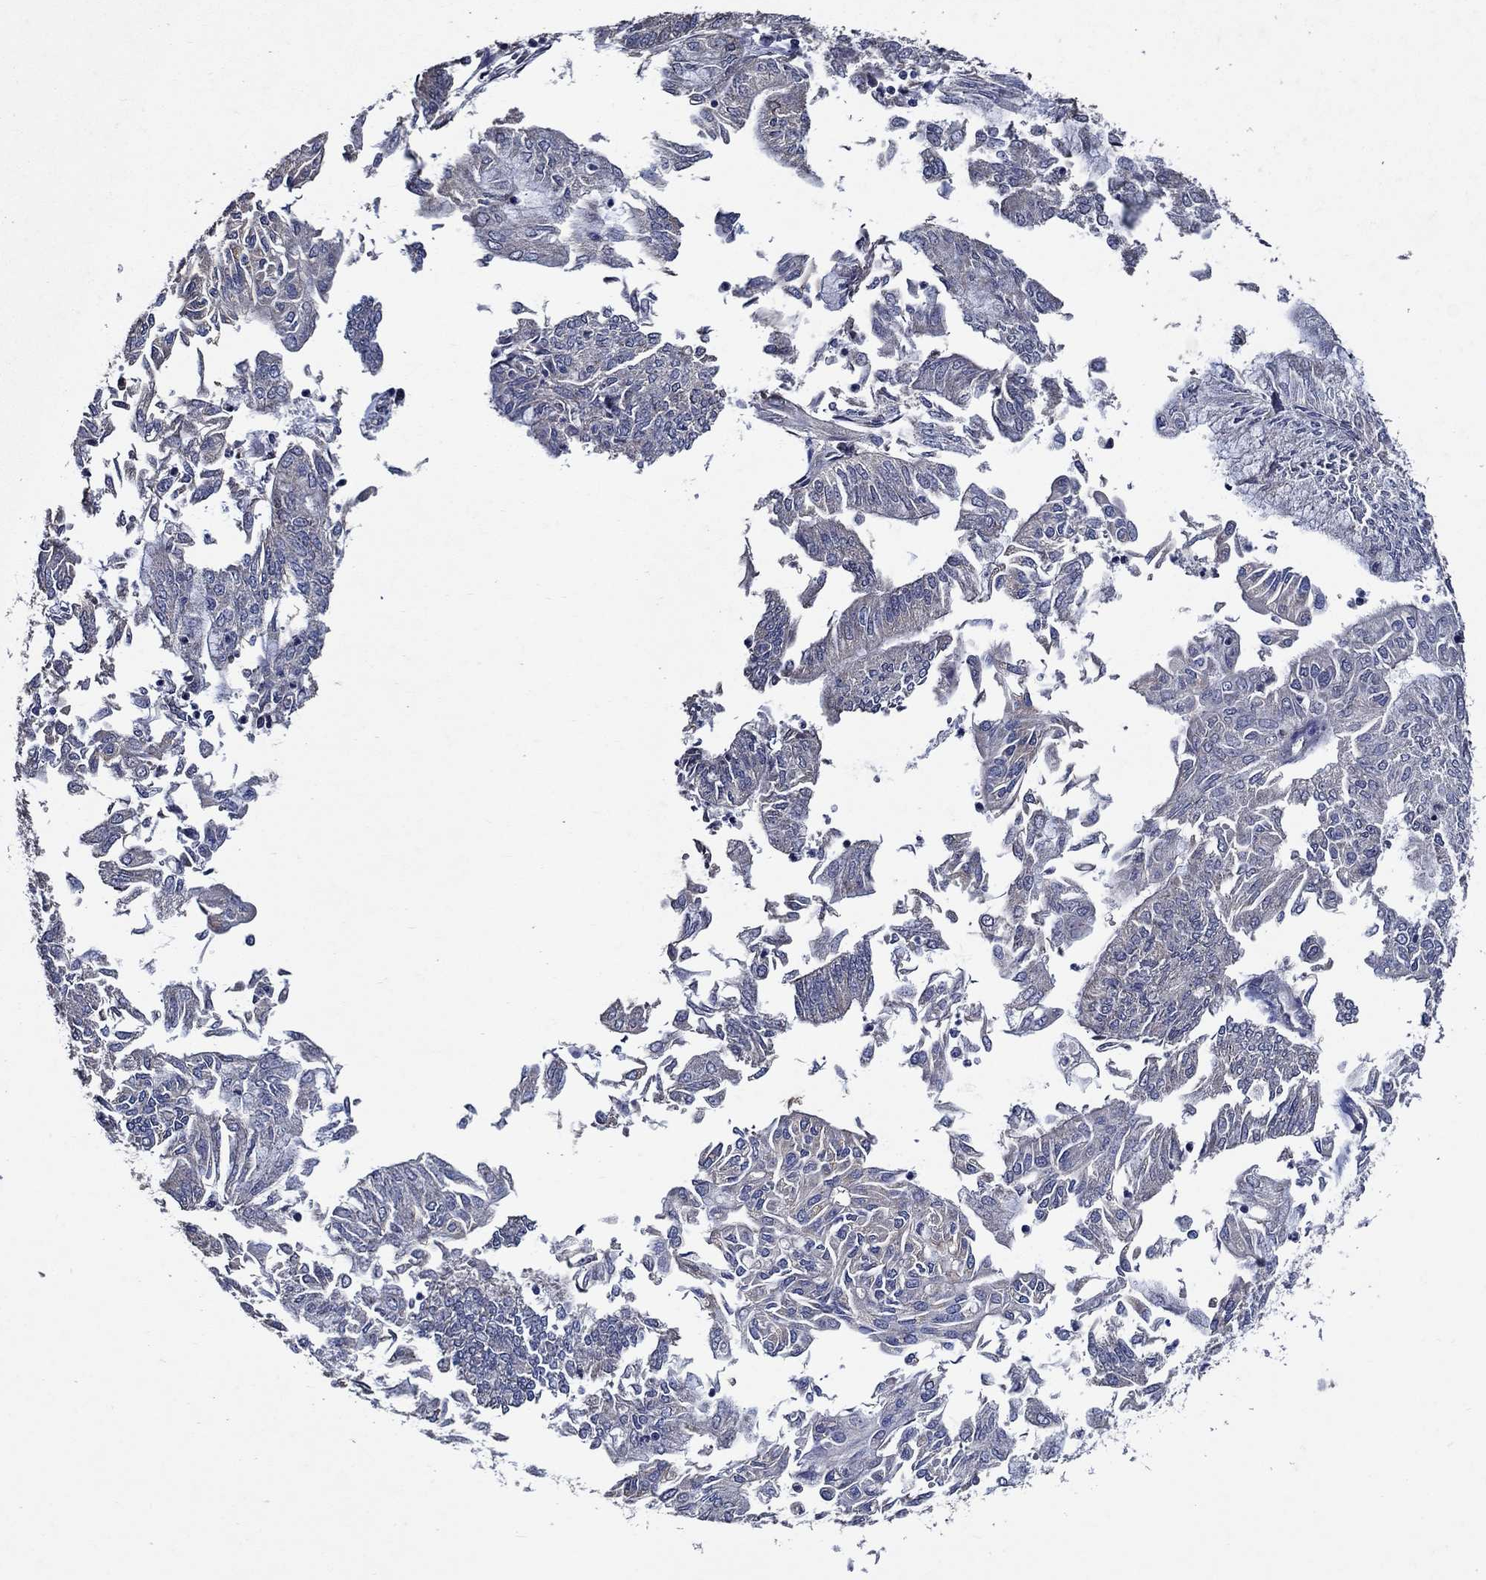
{"staining": {"intensity": "negative", "quantity": "none", "location": "none"}, "tissue": "endometrial cancer", "cell_type": "Tumor cells", "image_type": "cancer", "snomed": [{"axis": "morphology", "description": "Adenocarcinoma, NOS"}, {"axis": "topography", "description": "Endometrium"}], "caption": "DAB (3,3'-diaminobenzidine) immunohistochemical staining of human endometrial adenocarcinoma shows no significant positivity in tumor cells. (Brightfield microscopy of DAB immunohistochemistry at high magnification).", "gene": "HAP1", "patient": {"sex": "female", "age": 59}}